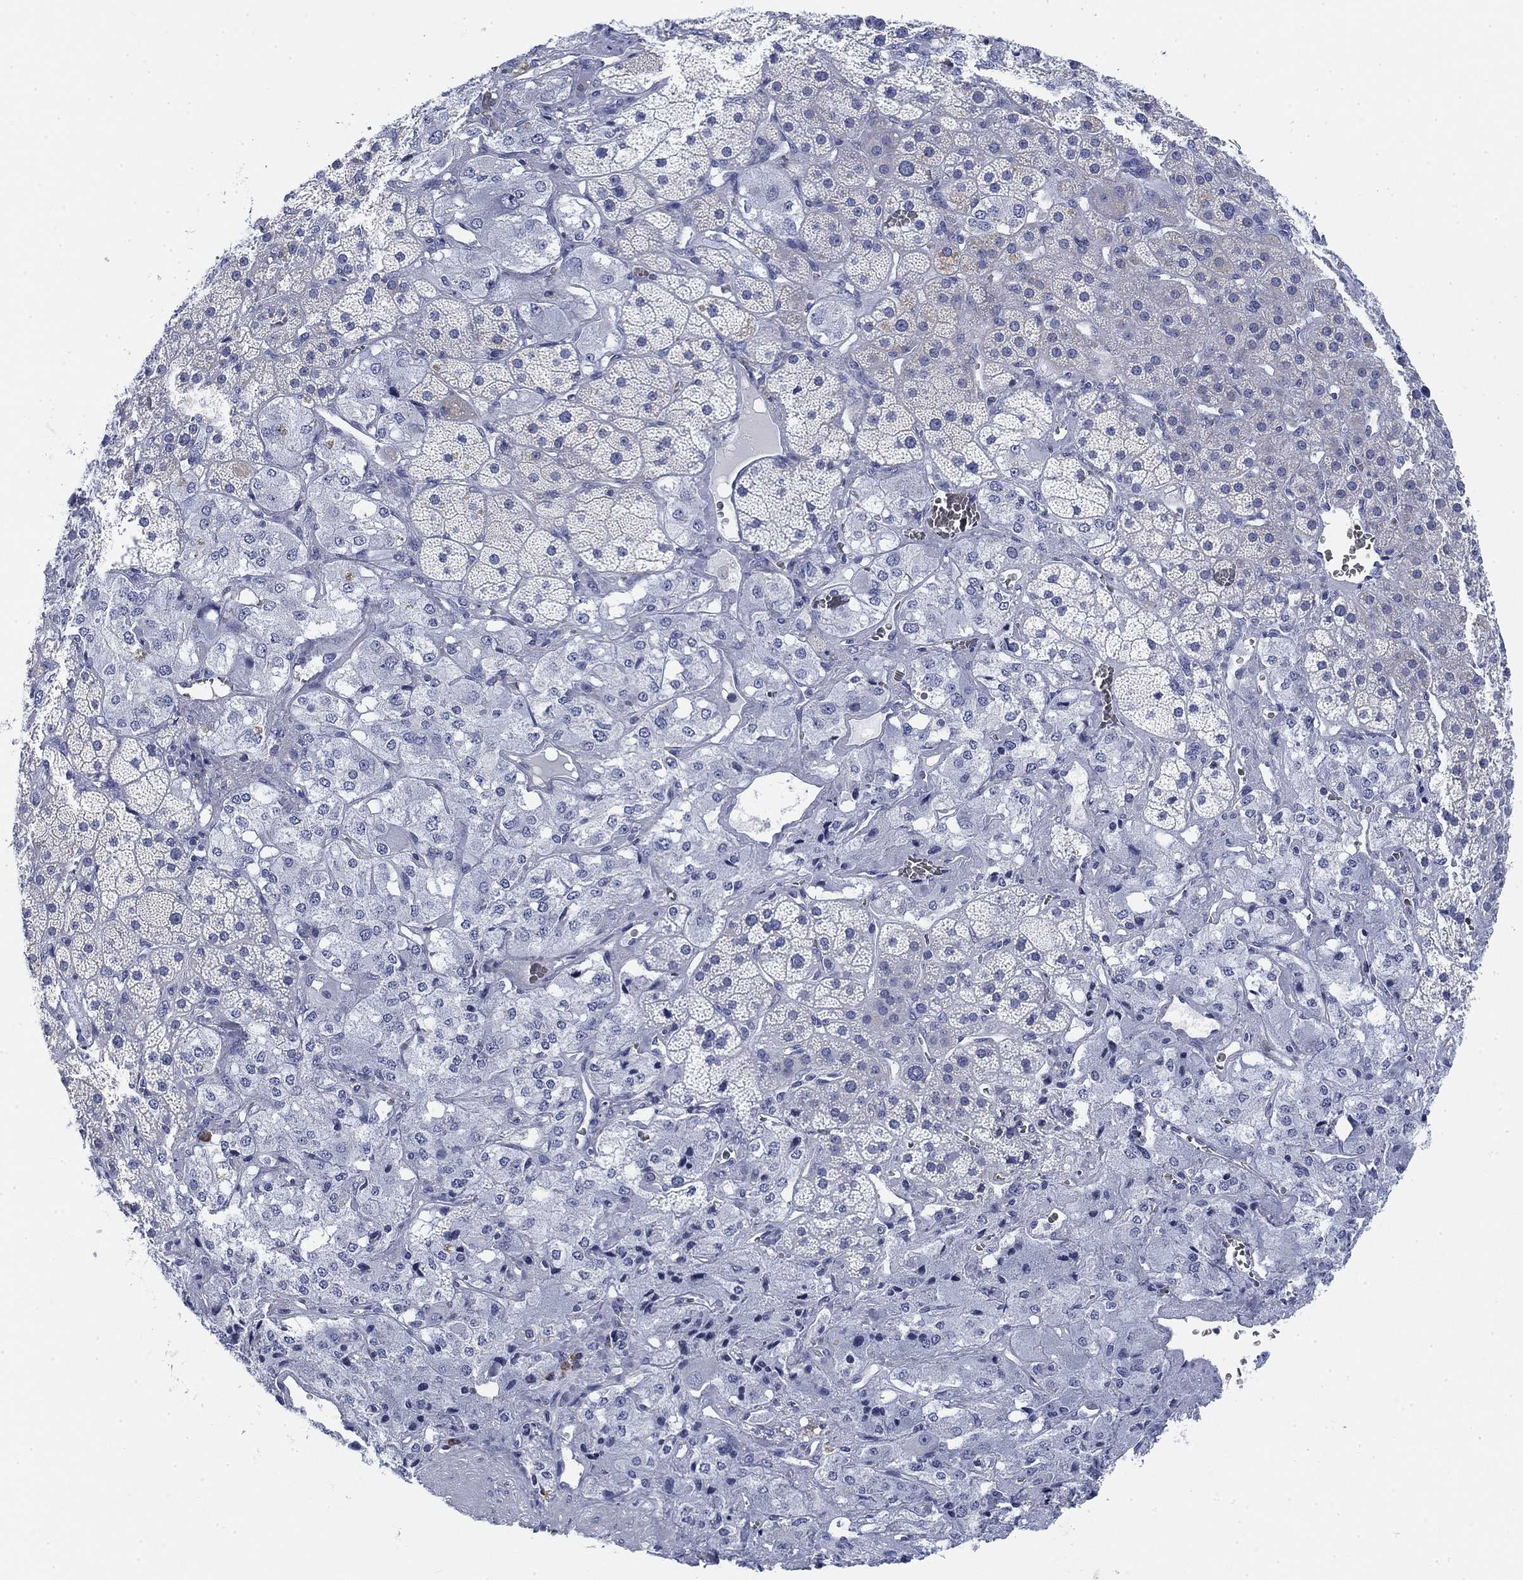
{"staining": {"intensity": "negative", "quantity": "none", "location": "none"}, "tissue": "adrenal gland", "cell_type": "Glandular cells", "image_type": "normal", "snomed": [{"axis": "morphology", "description": "Normal tissue, NOS"}, {"axis": "topography", "description": "Adrenal gland"}], "caption": "Human adrenal gland stained for a protein using immunohistochemistry reveals no expression in glandular cells.", "gene": "FYB1", "patient": {"sex": "male", "age": 57}}